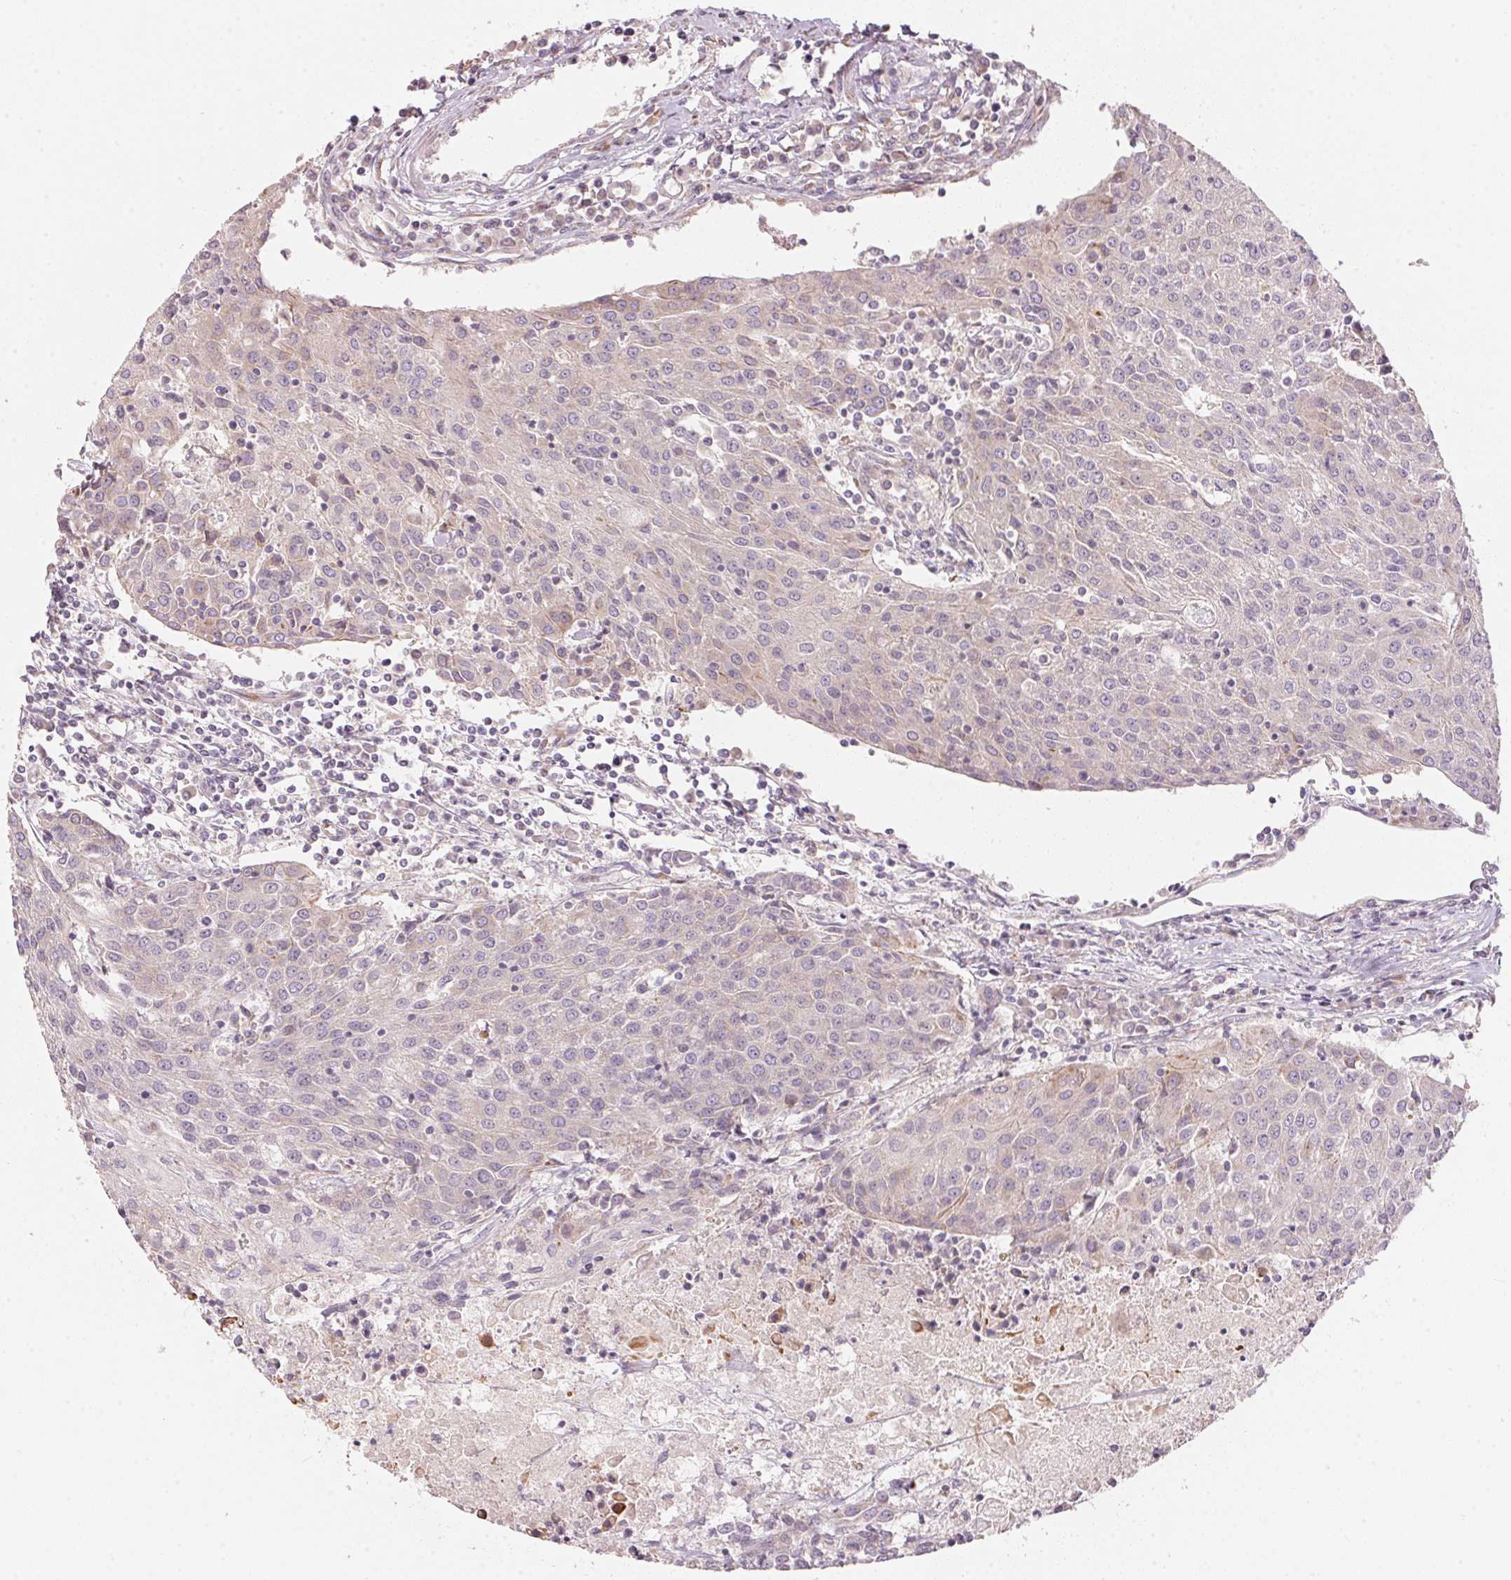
{"staining": {"intensity": "weak", "quantity": "<25%", "location": "cytoplasmic/membranous"}, "tissue": "urothelial cancer", "cell_type": "Tumor cells", "image_type": "cancer", "snomed": [{"axis": "morphology", "description": "Urothelial carcinoma, High grade"}, {"axis": "topography", "description": "Urinary bladder"}], "caption": "High magnification brightfield microscopy of high-grade urothelial carcinoma stained with DAB (brown) and counterstained with hematoxylin (blue): tumor cells show no significant staining.", "gene": "BLOC1S2", "patient": {"sex": "female", "age": 85}}